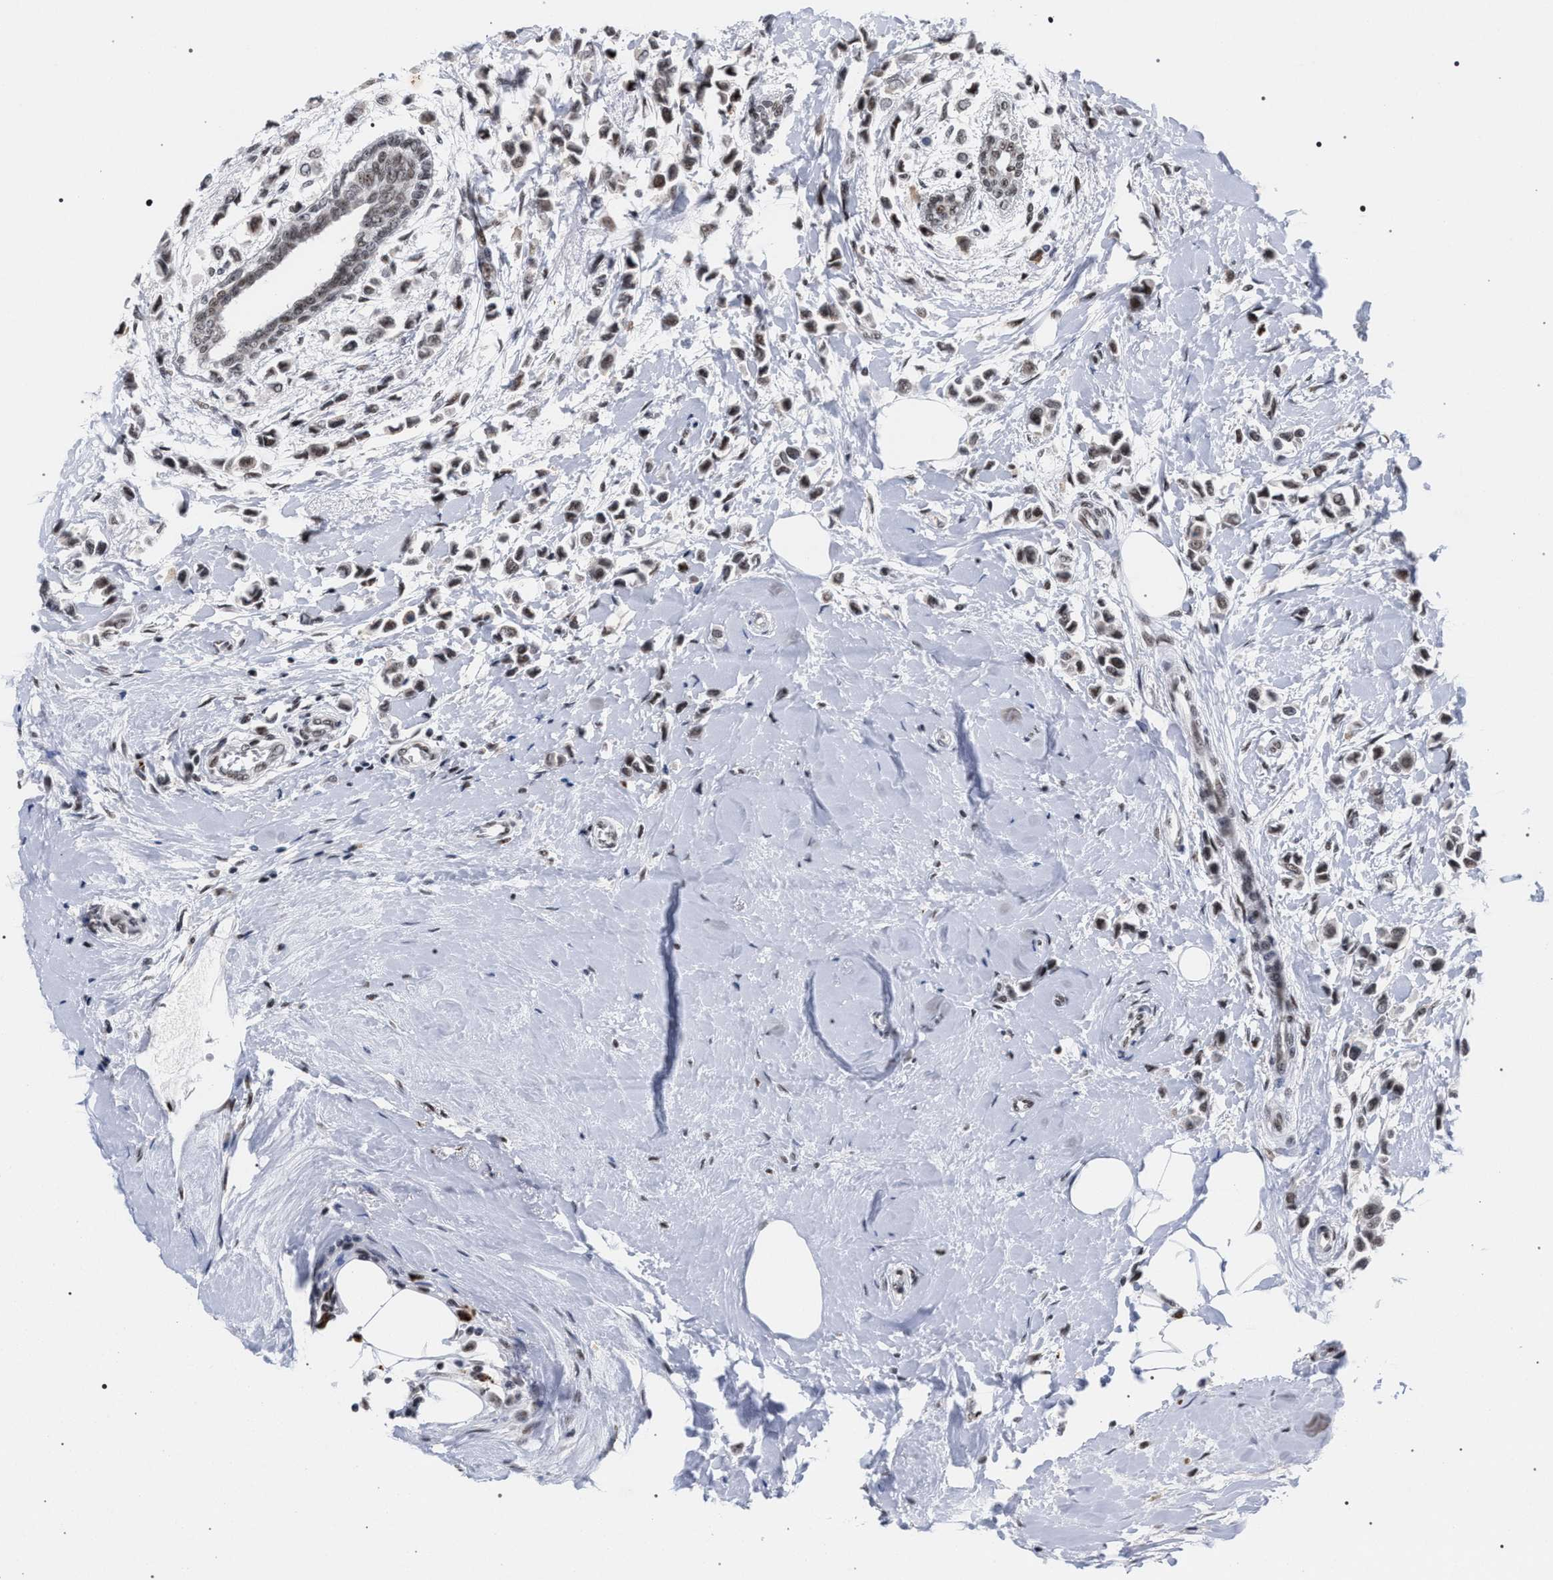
{"staining": {"intensity": "moderate", "quantity": ">75%", "location": "nuclear"}, "tissue": "breast cancer", "cell_type": "Tumor cells", "image_type": "cancer", "snomed": [{"axis": "morphology", "description": "Lobular carcinoma"}, {"axis": "topography", "description": "Breast"}], "caption": "Breast cancer stained for a protein displays moderate nuclear positivity in tumor cells.", "gene": "SCAF4", "patient": {"sex": "female", "age": 51}}